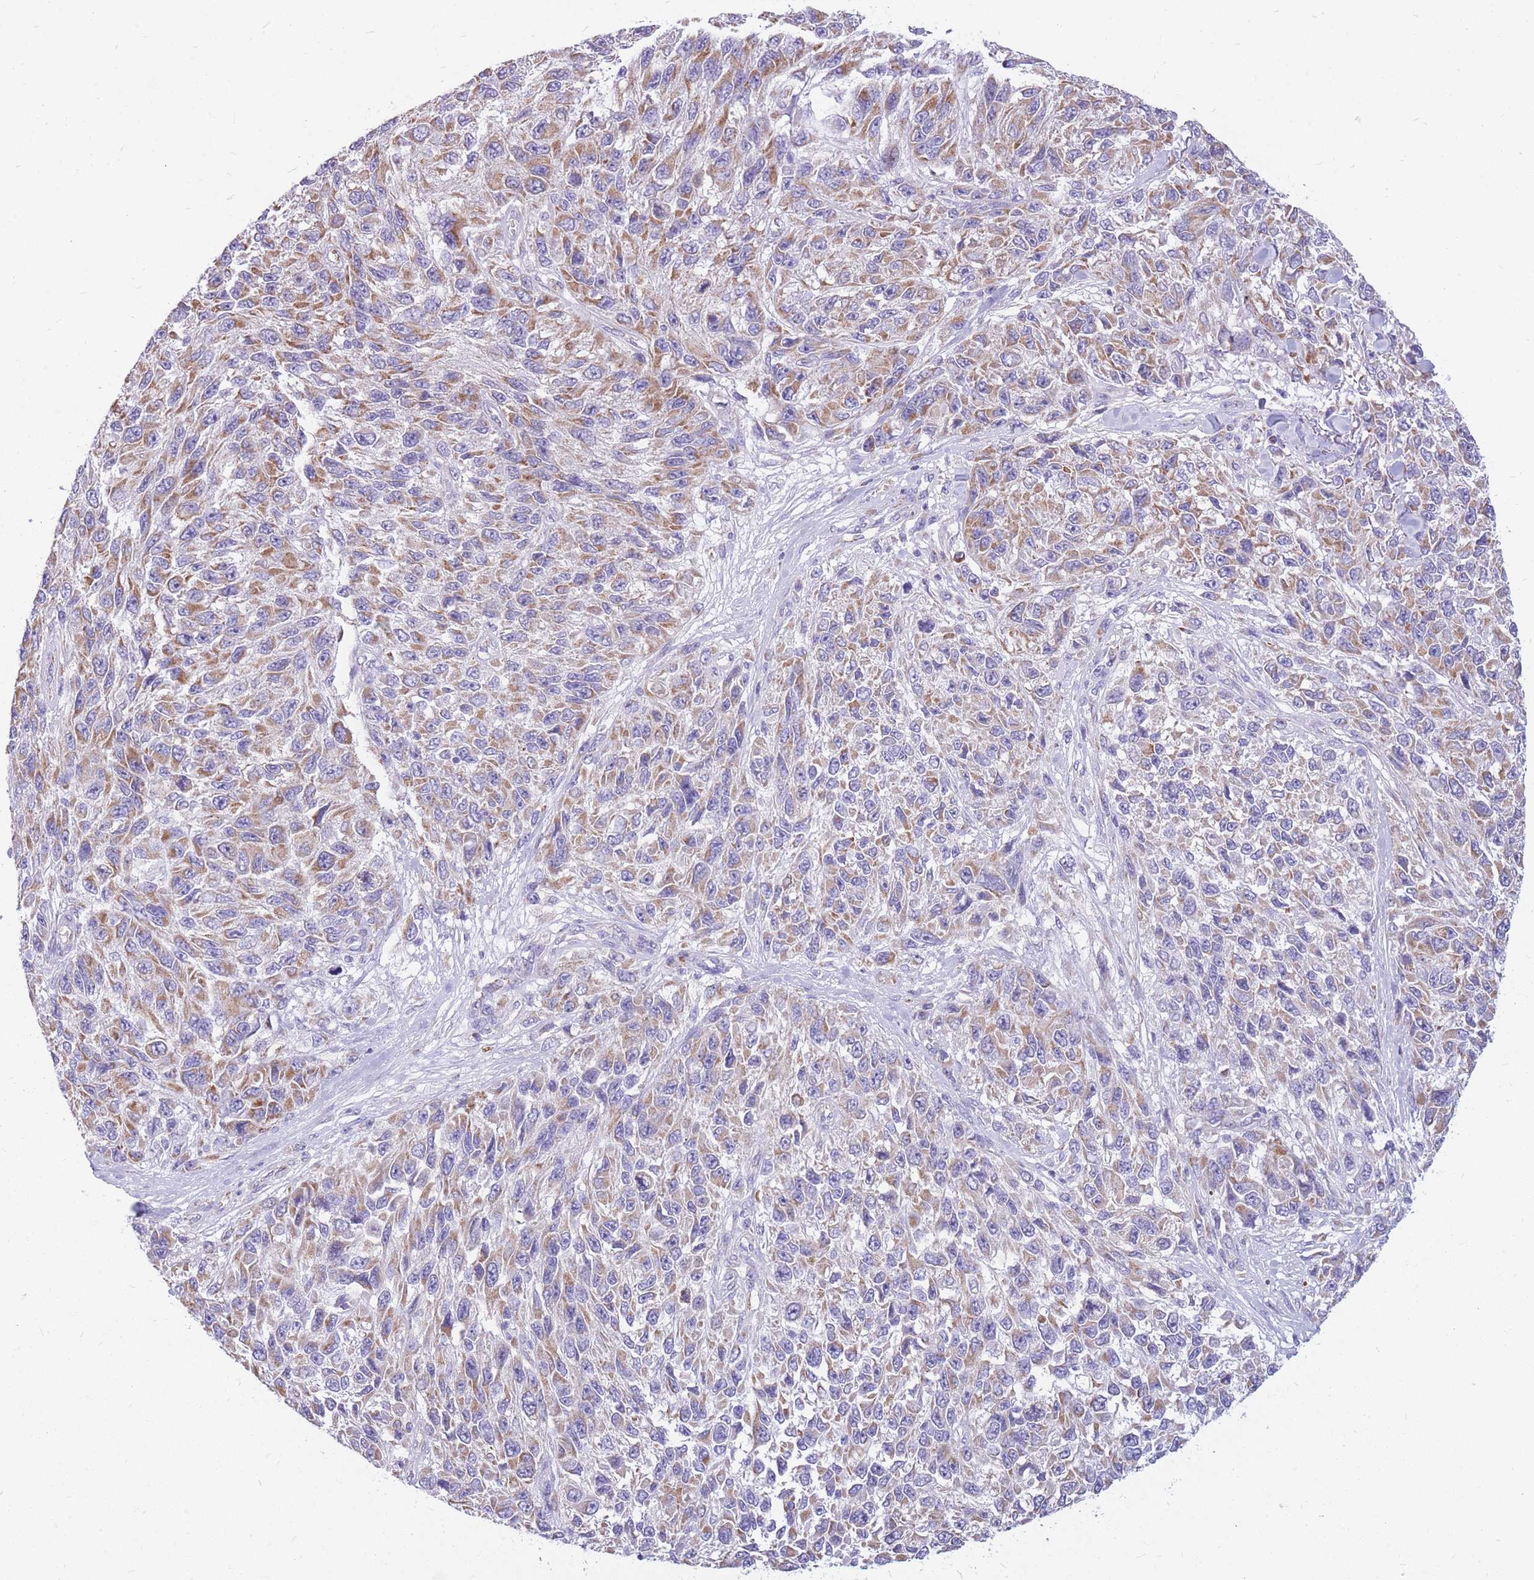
{"staining": {"intensity": "moderate", "quantity": ">75%", "location": "cytoplasmic/membranous"}, "tissue": "melanoma", "cell_type": "Tumor cells", "image_type": "cancer", "snomed": [{"axis": "morphology", "description": "Malignant melanoma, NOS"}, {"axis": "topography", "description": "Skin"}], "caption": "A brown stain shows moderate cytoplasmic/membranous expression of a protein in melanoma tumor cells.", "gene": "PCSK1", "patient": {"sex": "female", "age": 96}}